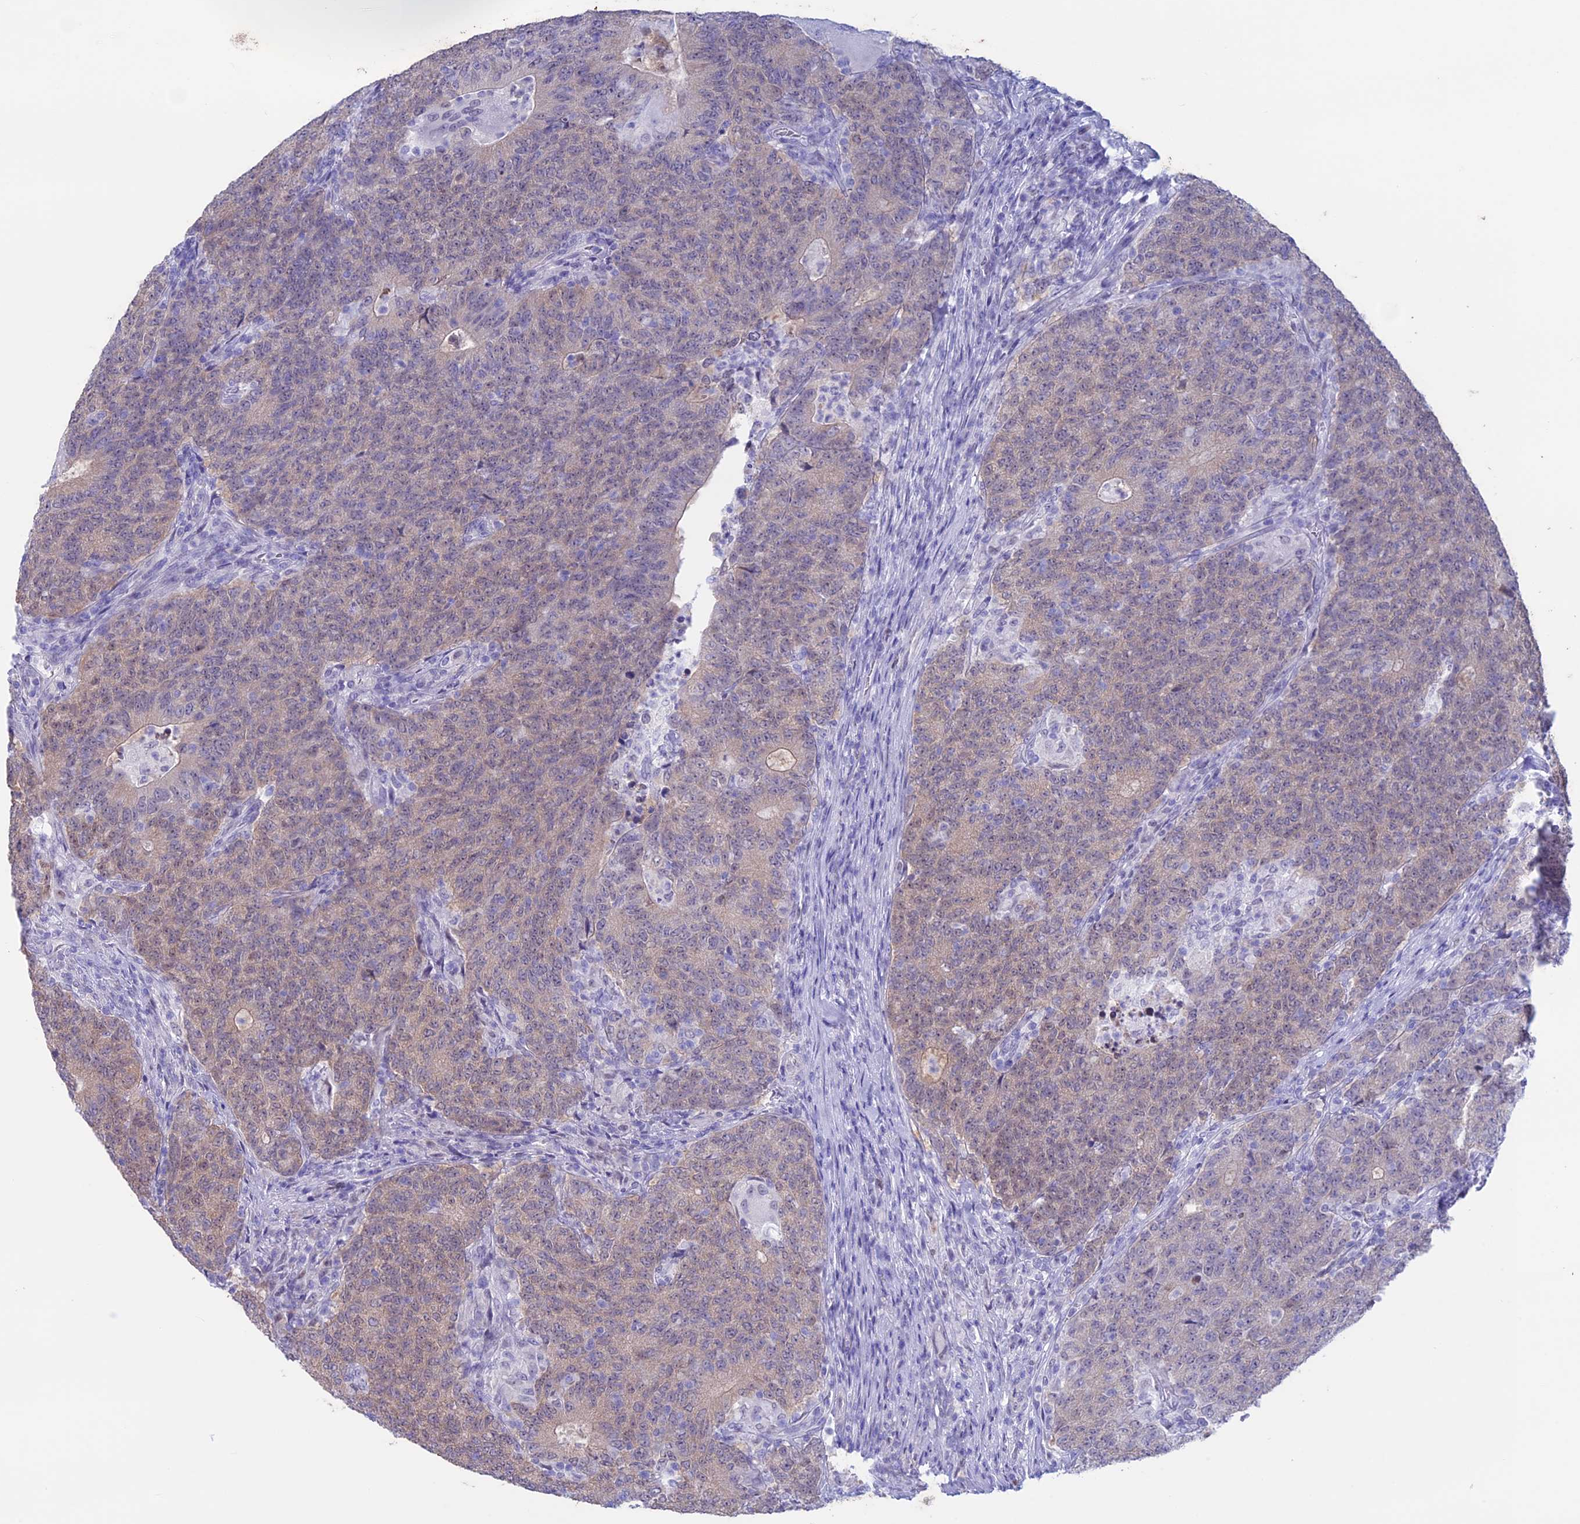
{"staining": {"intensity": "negative", "quantity": "none", "location": "none"}, "tissue": "colorectal cancer", "cell_type": "Tumor cells", "image_type": "cancer", "snomed": [{"axis": "morphology", "description": "Adenocarcinoma, NOS"}, {"axis": "topography", "description": "Colon"}], "caption": "Immunohistochemistry (IHC) photomicrograph of human adenocarcinoma (colorectal) stained for a protein (brown), which exhibits no expression in tumor cells.", "gene": "LHFPL2", "patient": {"sex": "female", "age": 75}}